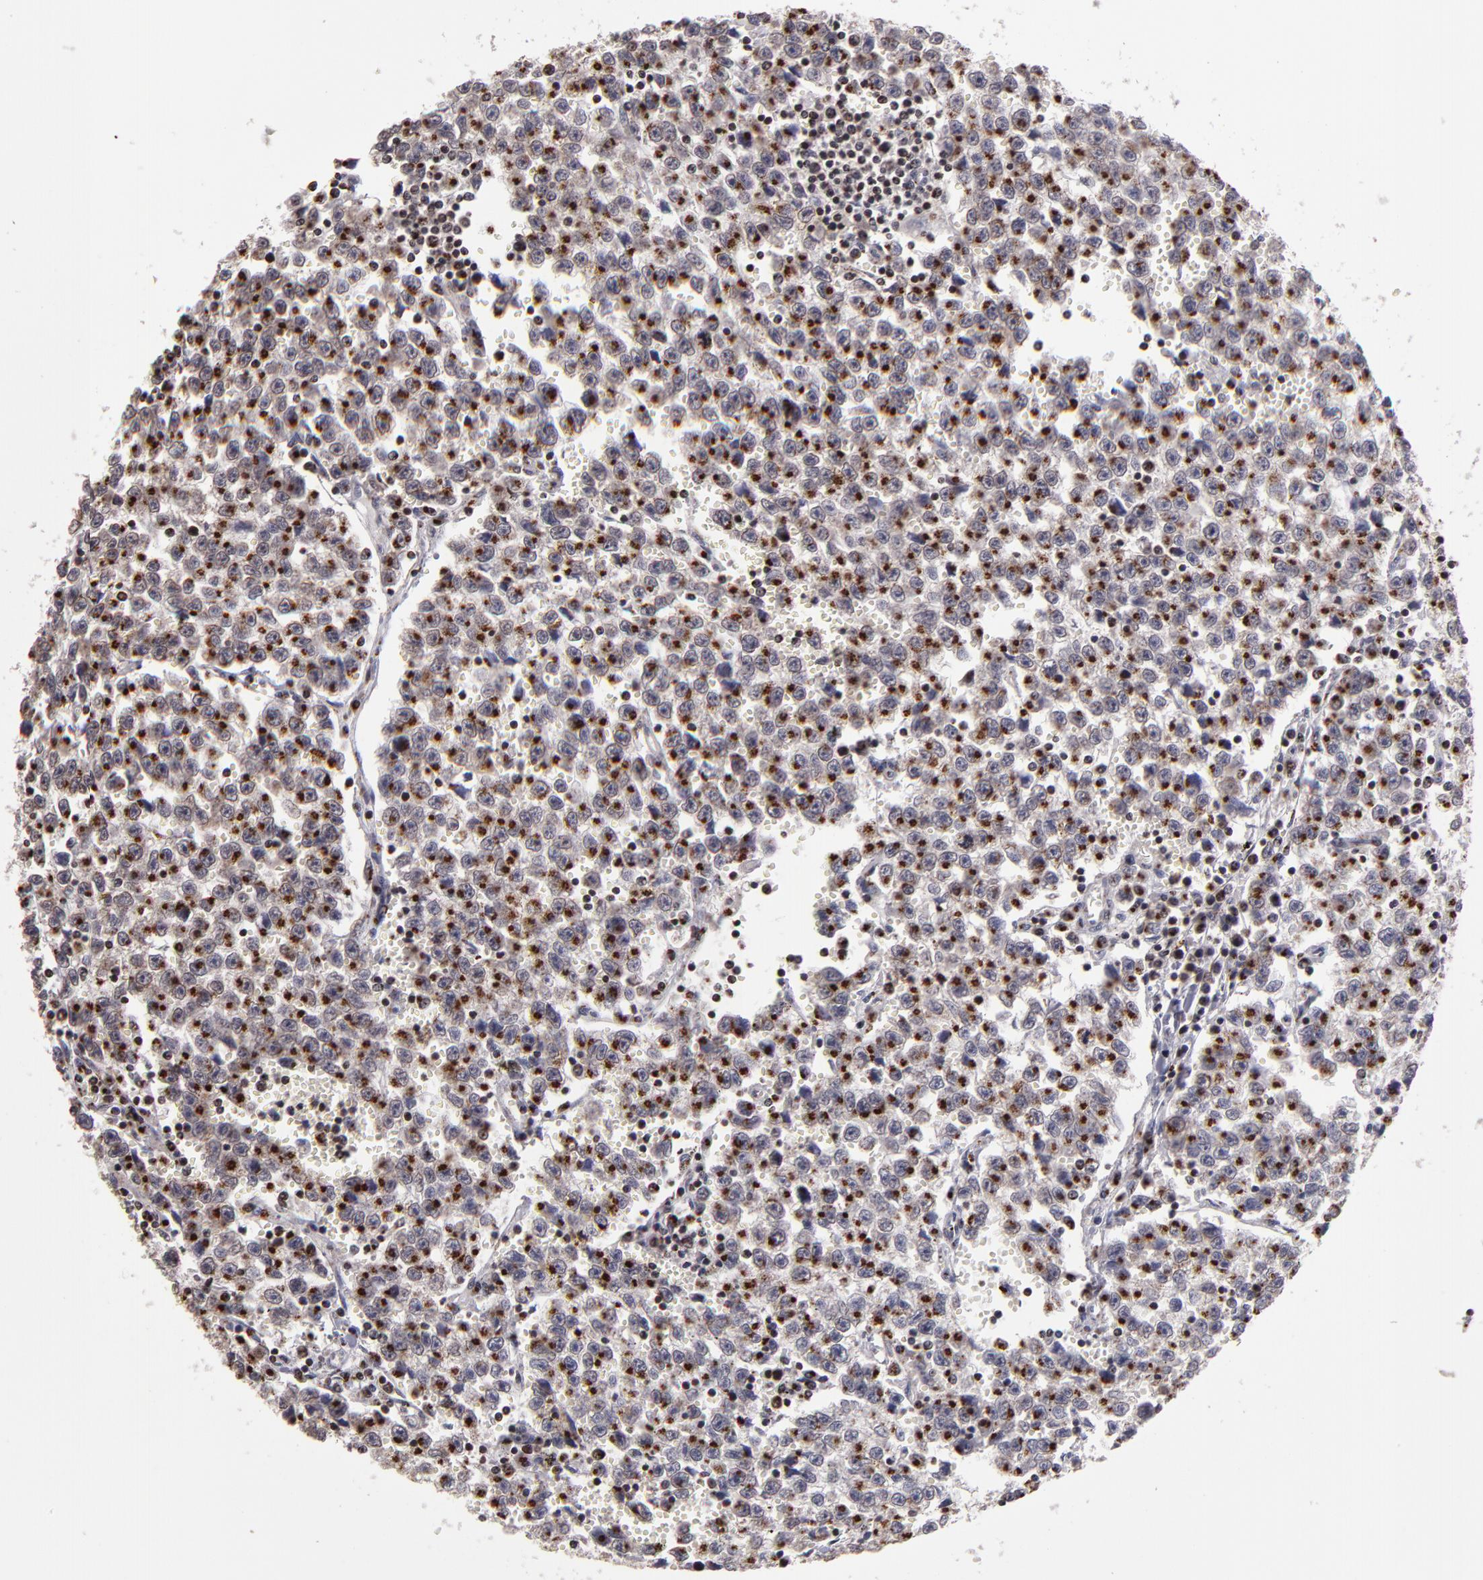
{"staining": {"intensity": "moderate", "quantity": ">75%", "location": "cytoplasmic/membranous,nuclear"}, "tissue": "testis cancer", "cell_type": "Tumor cells", "image_type": "cancer", "snomed": [{"axis": "morphology", "description": "Seminoma, NOS"}, {"axis": "topography", "description": "Testis"}], "caption": "Immunohistochemical staining of testis cancer shows medium levels of moderate cytoplasmic/membranous and nuclear expression in approximately >75% of tumor cells. (DAB (3,3'-diaminobenzidine) IHC with brightfield microscopy, high magnification).", "gene": "CSDC2", "patient": {"sex": "male", "age": 35}}